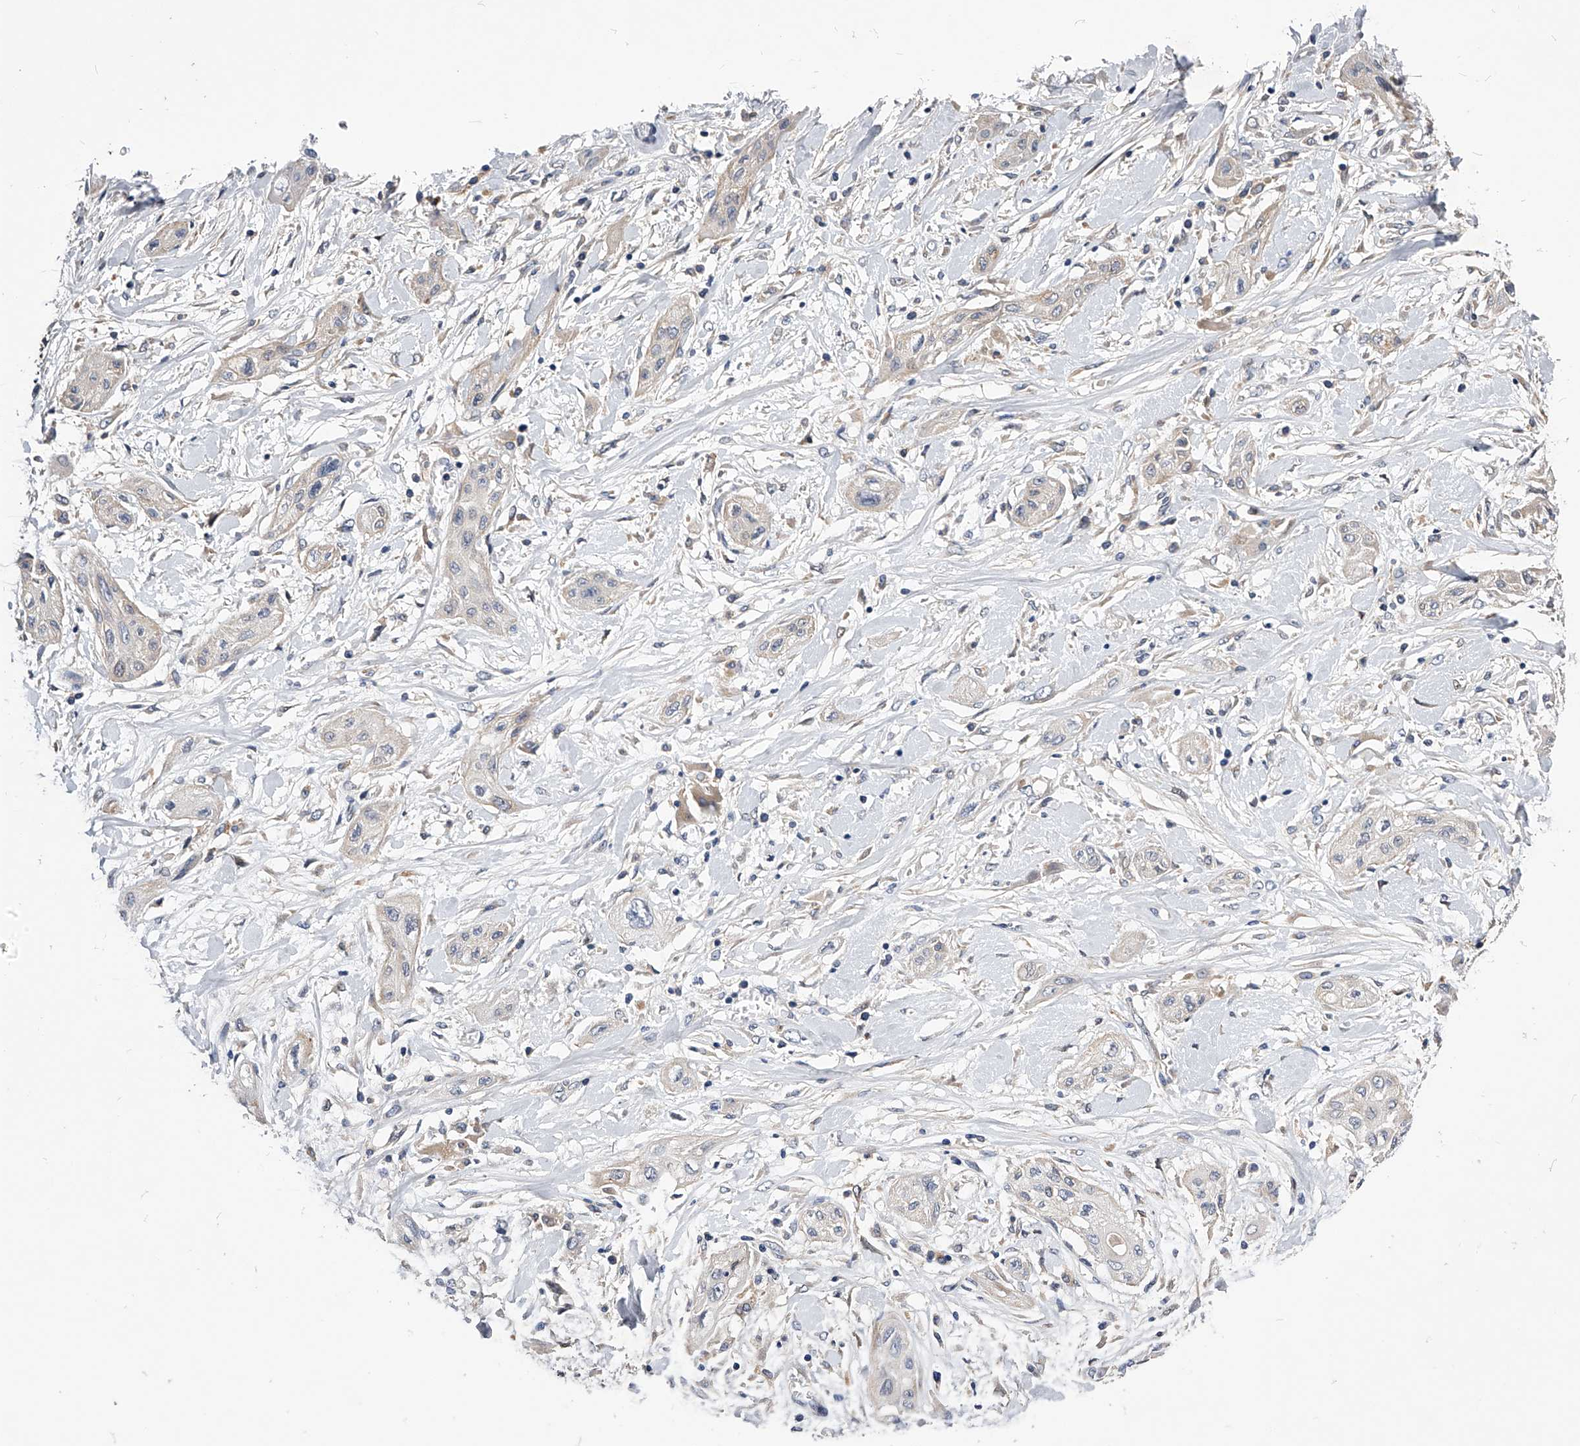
{"staining": {"intensity": "negative", "quantity": "none", "location": "none"}, "tissue": "lung cancer", "cell_type": "Tumor cells", "image_type": "cancer", "snomed": [{"axis": "morphology", "description": "Squamous cell carcinoma, NOS"}, {"axis": "topography", "description": "Lung"}], "caption": "This is an IHC image of lung cancer. There is no positivity in tumor cells.", "gene": "ARL4C", "patient": {"sex": "female", "age": 47}}